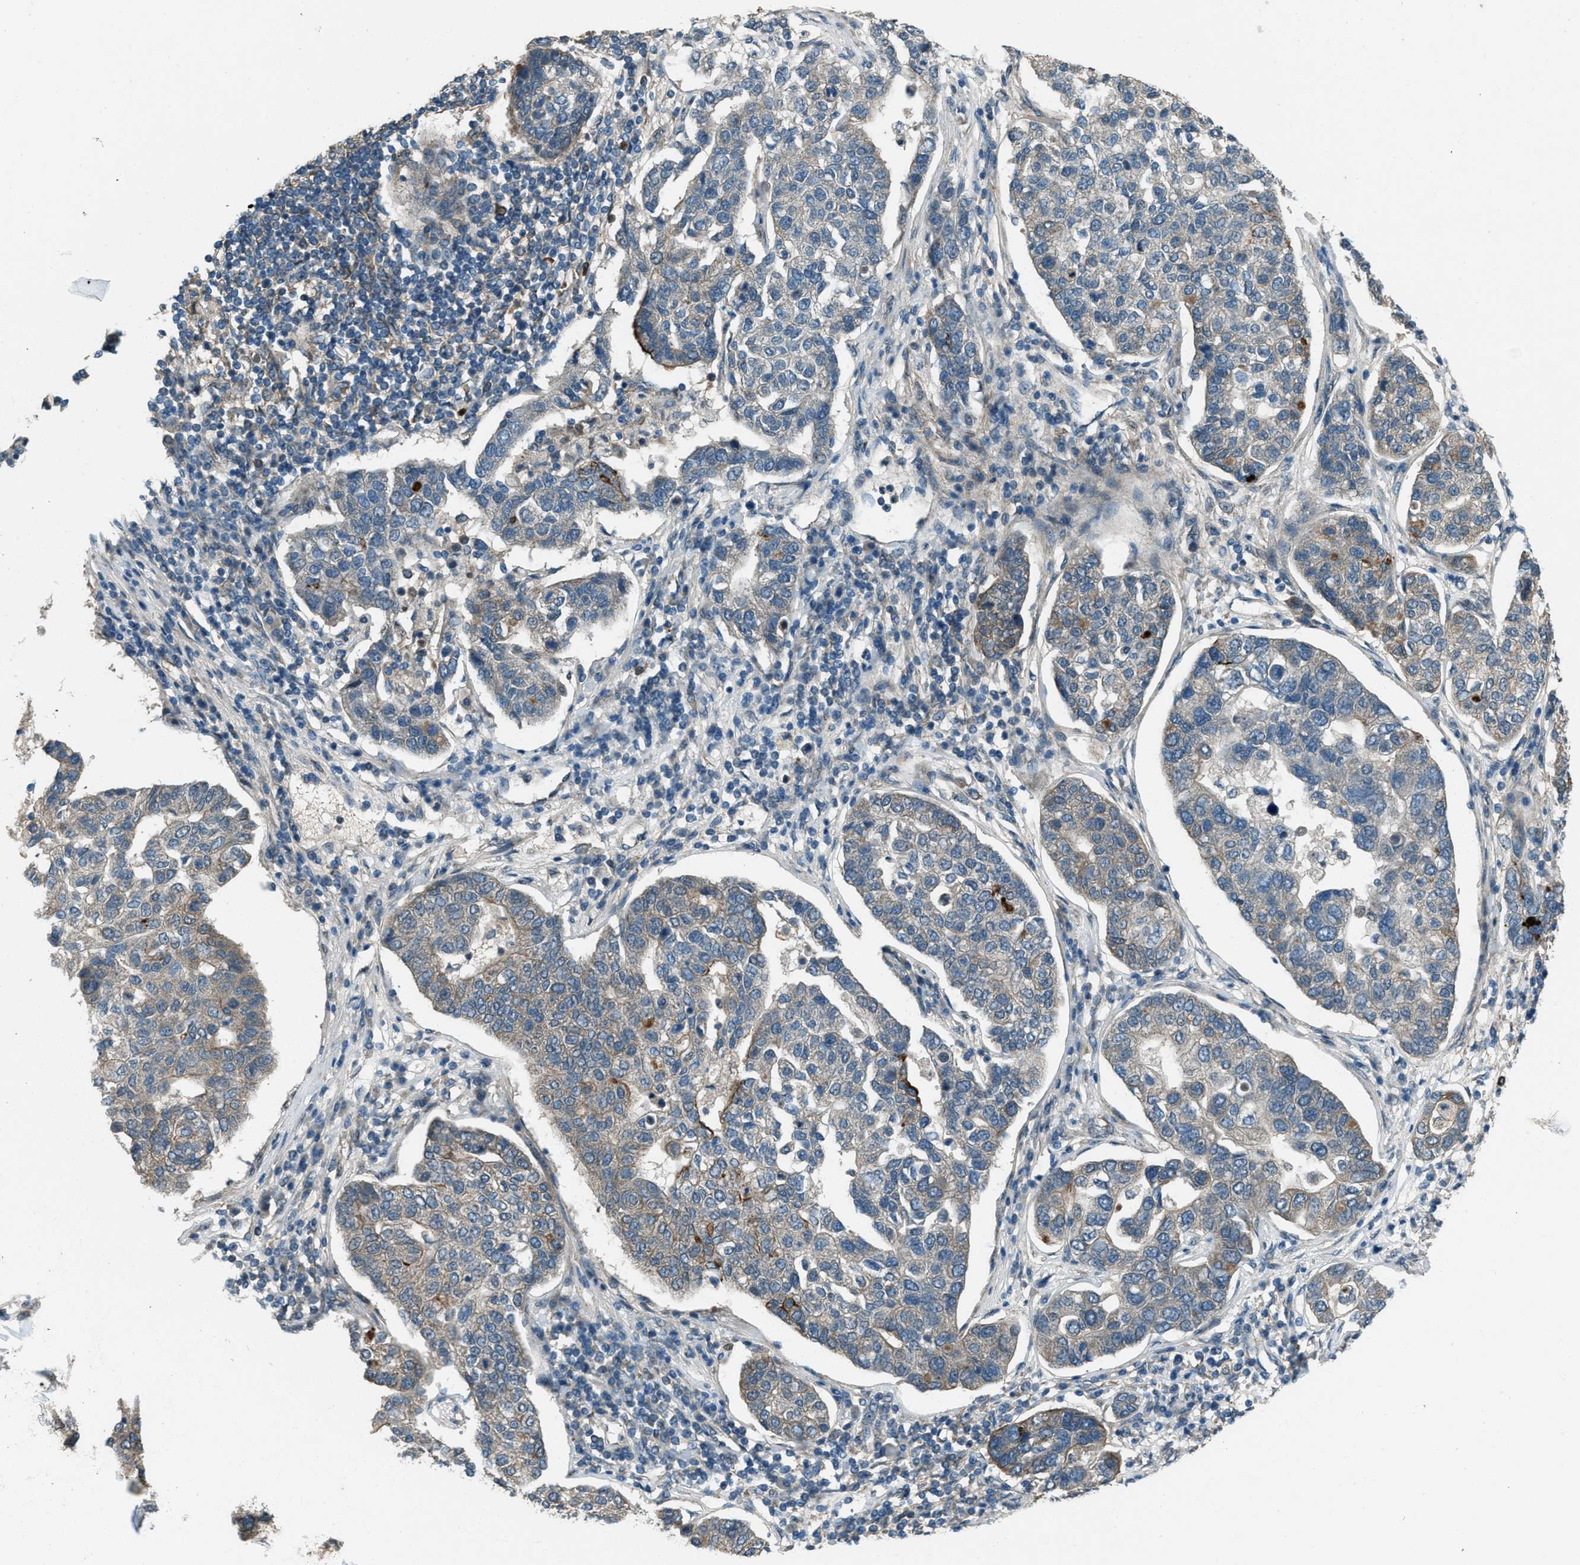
{"staining": {"intensity": "weak", "quantity": "<25%", "location": "cytoplasmic/membranous"}, "tissue": "pancreatic cancer", "cell_type": "Tumor cells", "image_type": "cancer", "snomed": [{"axis": "morphology", "description": "Adenocarcinoma, NOS"}, {"axis": "topography", "description": "Pancreas"}], "caption": "This micrograph is of adenocarcinoma (pancreatic) stained with immunohistochemistry (IHC) to label a protein in brown with the nuclei are counter-stained blue. There is no staining in tumor cells. (Brightfield microscopy of DAB (3,3'-diaminobenzidine) immunohistochemistry (IHC) at high magnification).", "gene": "SVIL", "patient": {"sex": "female", "age": 61}}